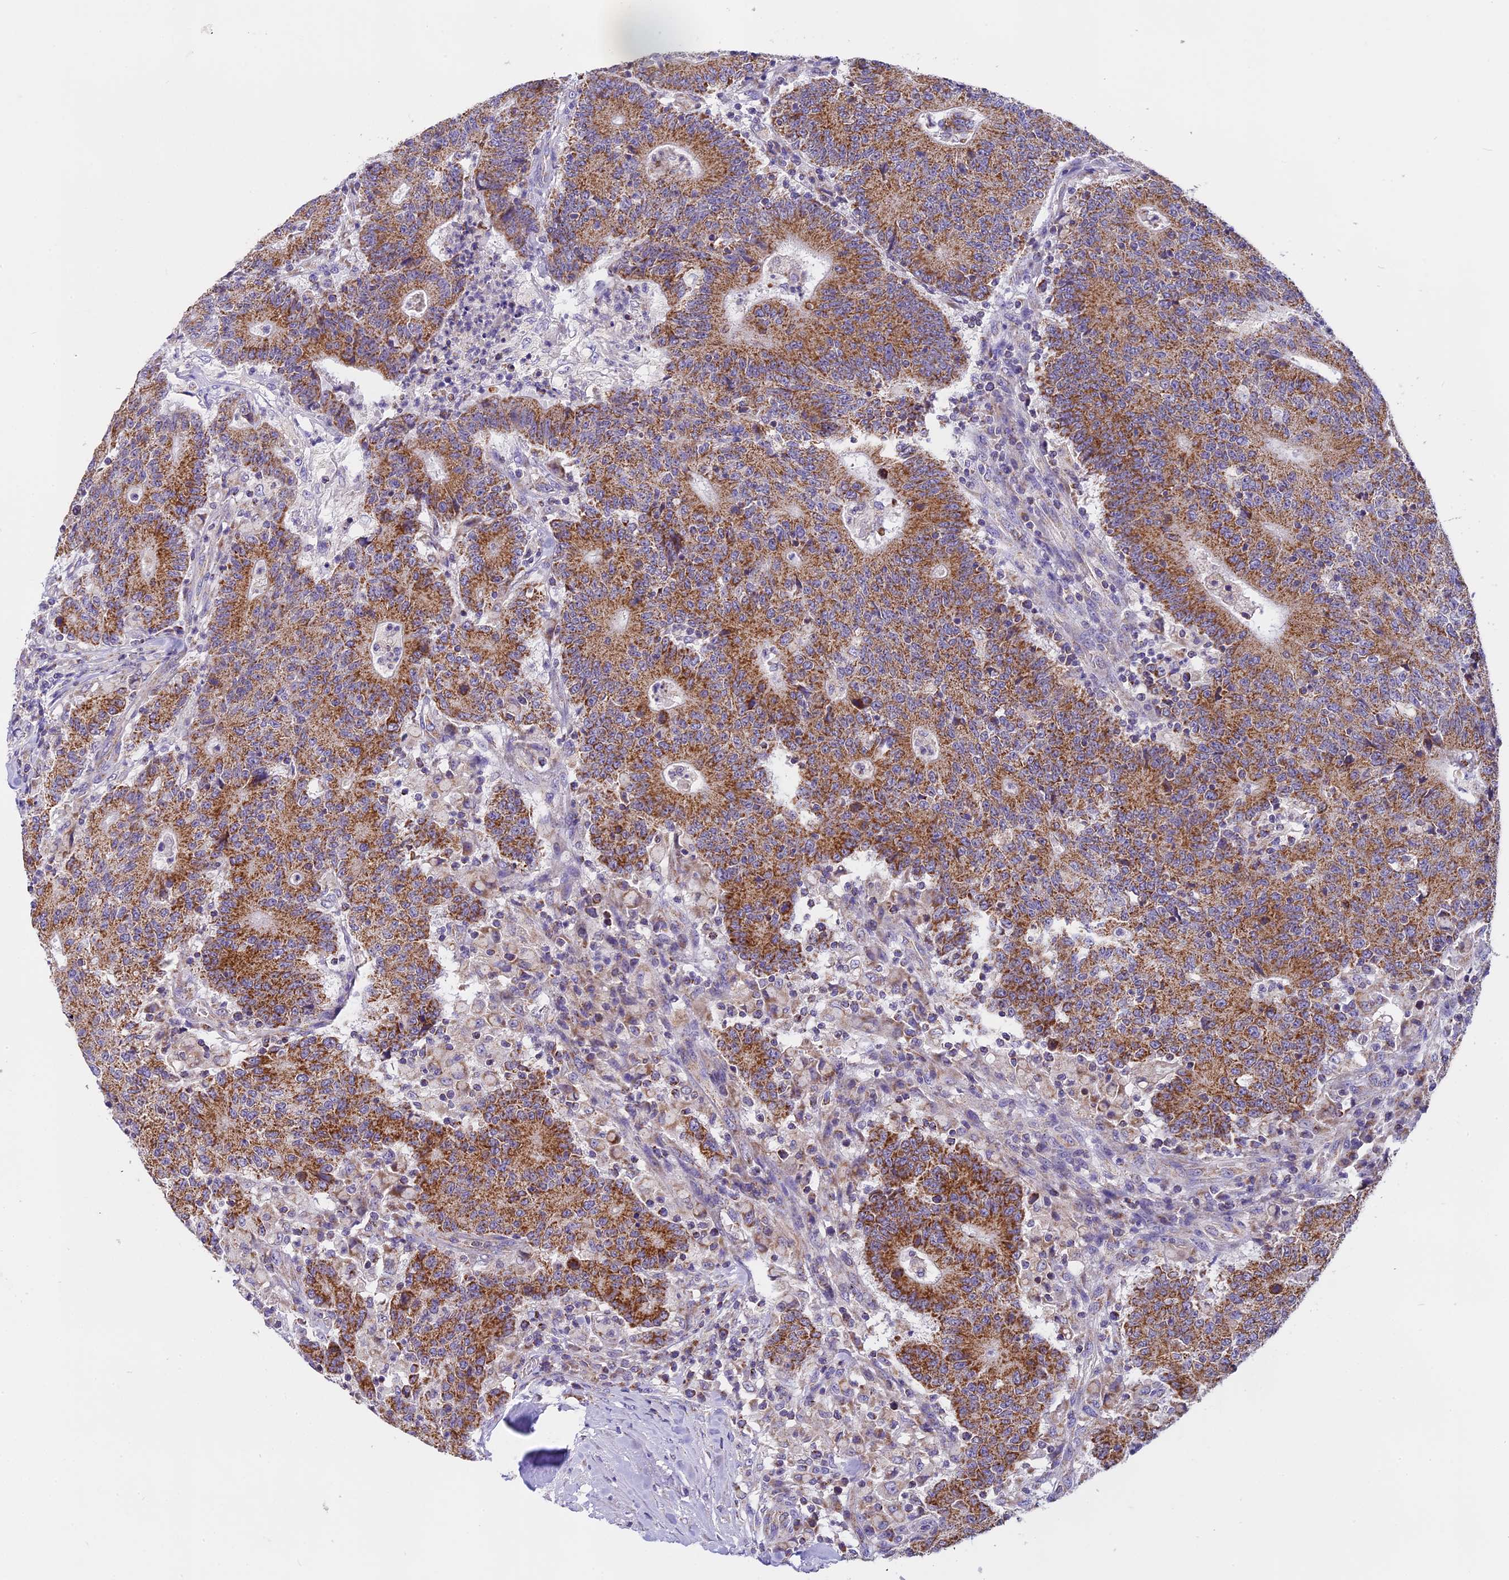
{"staining": {"intensity": "strong", "quantity": ">75%", "location": "cytoplasmic/membranous"}, "tissue": "colorectal cancer", "cell_type": "Tumor cells", "image_type": "cancer", "snomed": [{"axis": "morphology", "description": "Adenocarcinoma, NOS"}, {"axis": "topography", "description": "Colon"}], "caption": "Immunohistochemical staining of human colorectal cancer exhibits high levels of strong cytoplasmic/membranous protein staining in approximately >75% of tumor cells. (DAB (3,3'-diaminobenzidine) IHC with brightfield microscopy, high magnification).", "gene": "MGME1", "patient": {"sex": "female", "age": 75}}